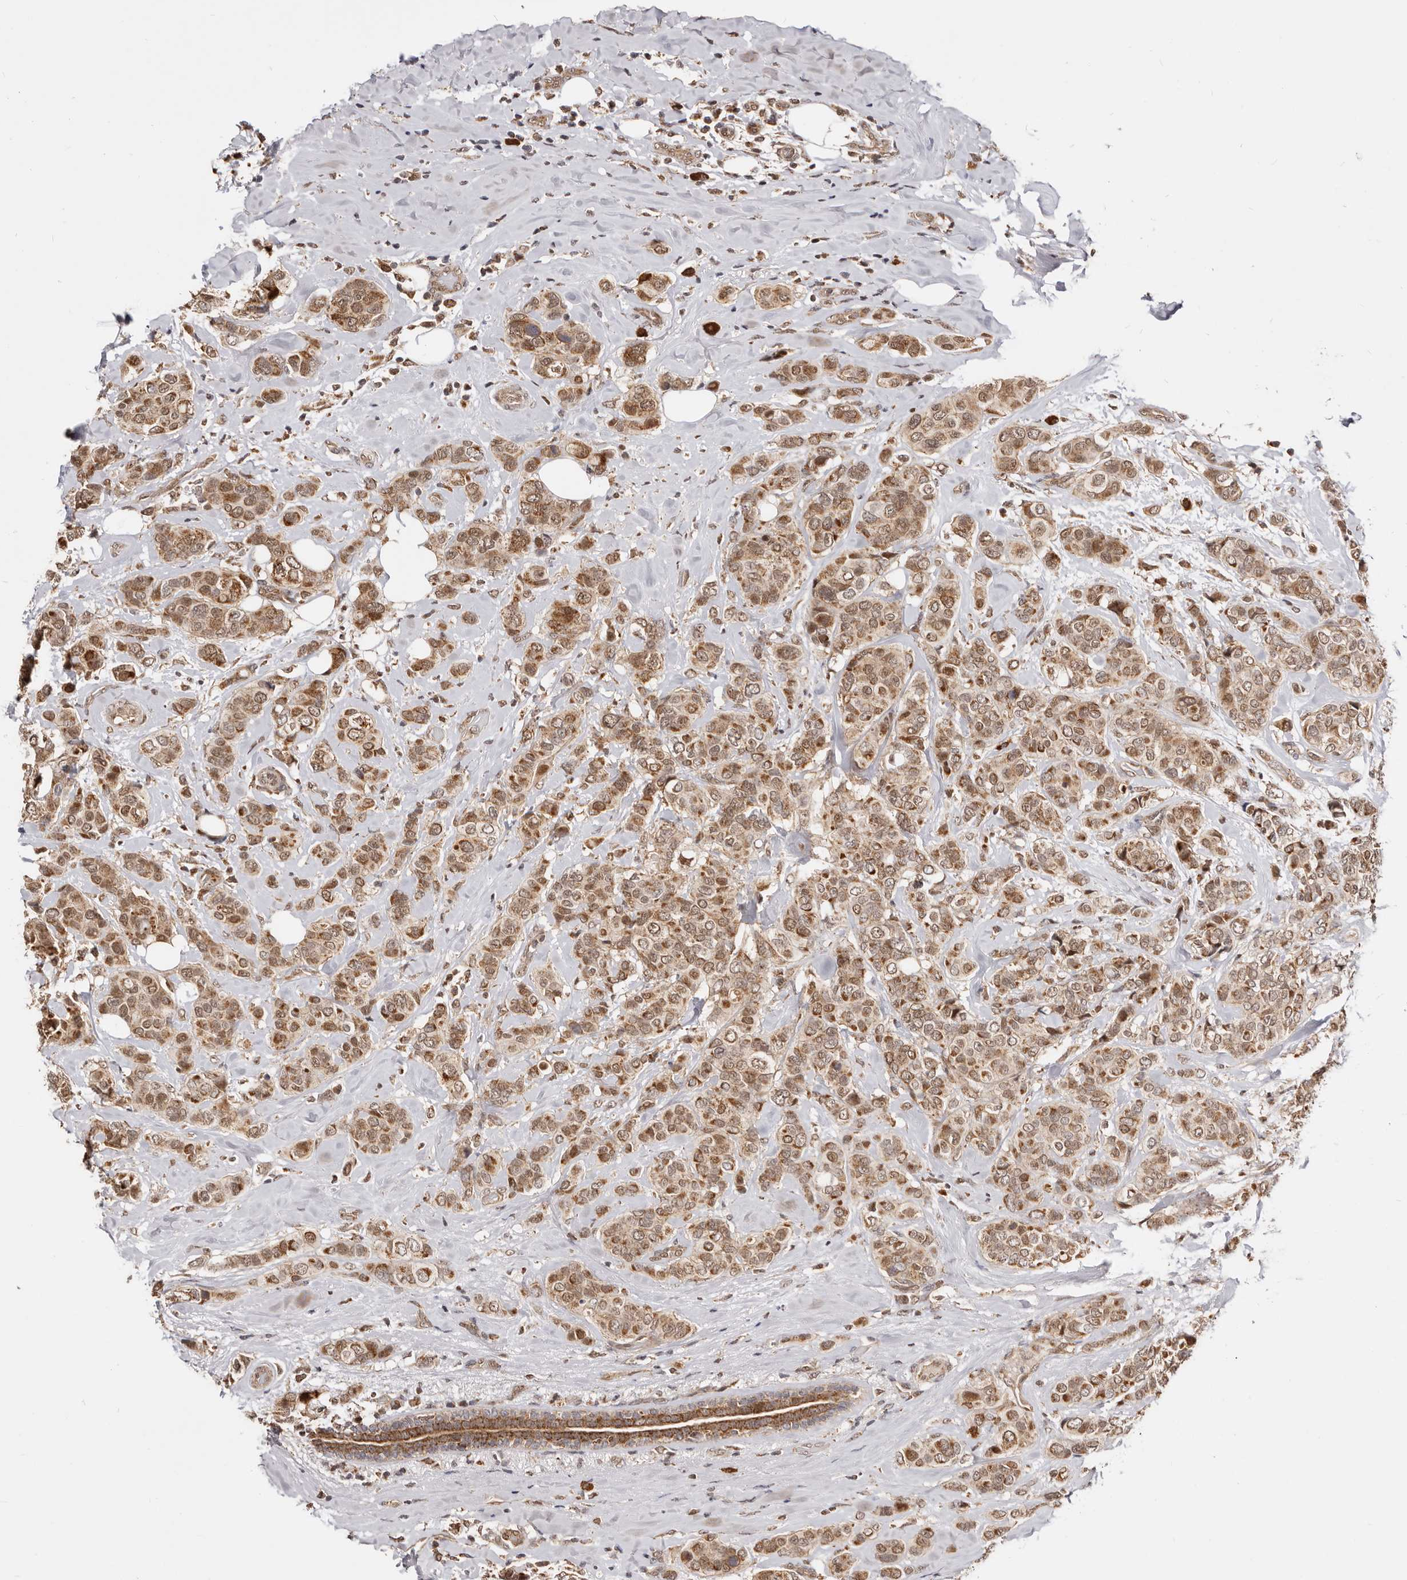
{"staining": {"intensity": "strong", "quantity": ">75%", "location": "cytoplasmic/membranous,nuclear"}, "tissue": "breast cancer", "cell_type": "Tumor cells", "image_type": "cancer", "snomed": [{"axis": "morphology", "description": "Lobular carcinoma"}, {"axis": "topography", "description": "Breast"}], "caption": "Tumor cells show strong cytoplasmic/membranous and nuclear expression in about >75% of cells in breast cancer. (DAB (3,3'-diaminobenzidine) = brown stain, brightfield microscopy at high magnification).", "gene": "SEC14L1", "patient": {"sex": "female", "age": 51}}